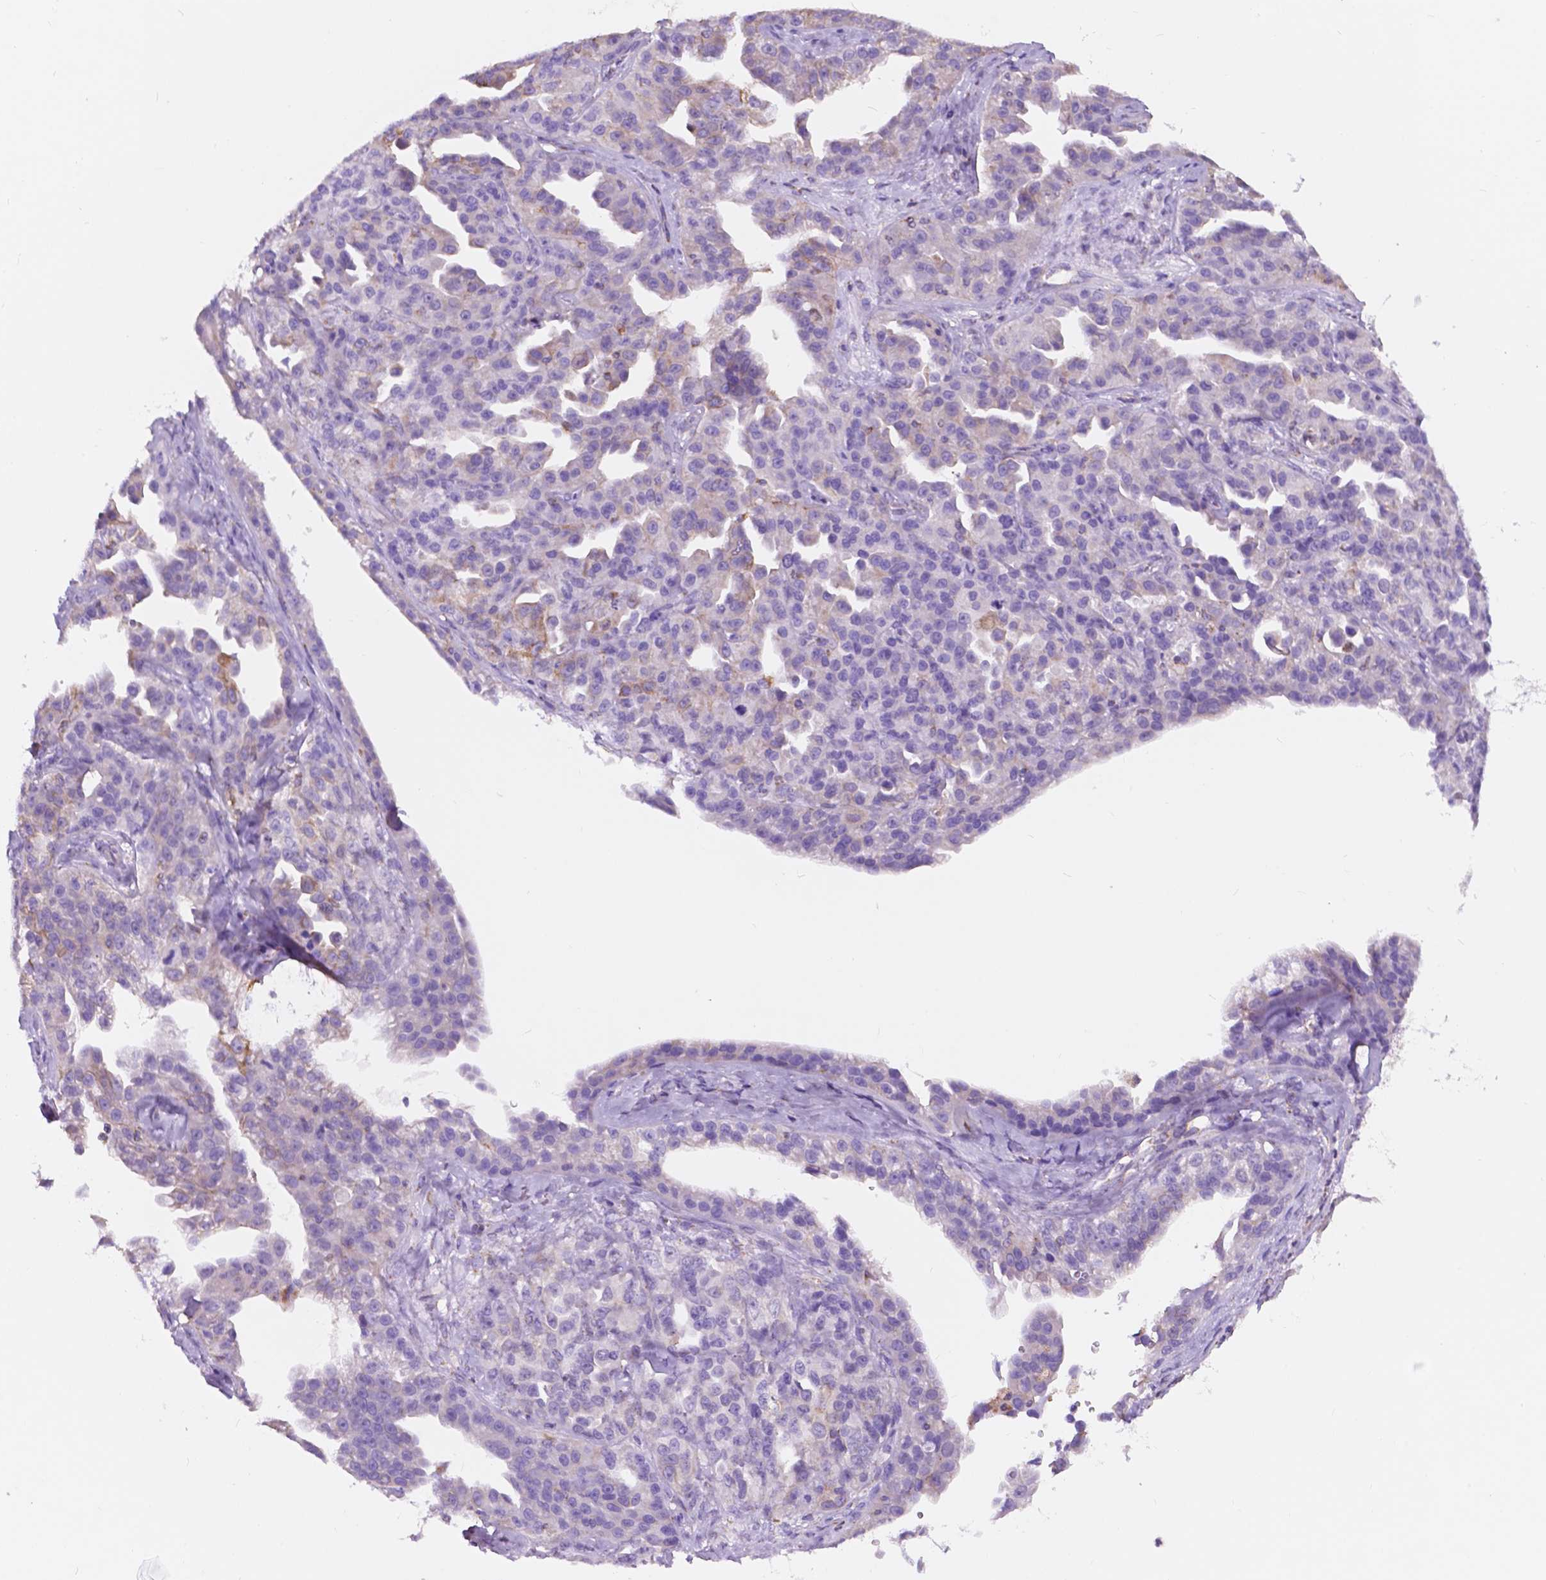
{"staining": {"intensity": "moderate", "quantity": "<25%", "location": "cytoplasmic/membranous"}, "tissue": "ovarian cancer", "cell_type": "Tumor cells", "image_type": "cancer", "snomed": [{"axis": "morphology", "description": "Cystadenocarcinoma, serous, NOS"}, {"axis": "topography", "description": "Ovary"}], "caption": "The micrograph shows a brown stain indicating the presence of a protein in the cytoplasmic/membranous of tumor cells in ovarian serous cystadenocarcinoma.", "gene": "TRPV5", "patient": {"sex": "female", "age": 75}}